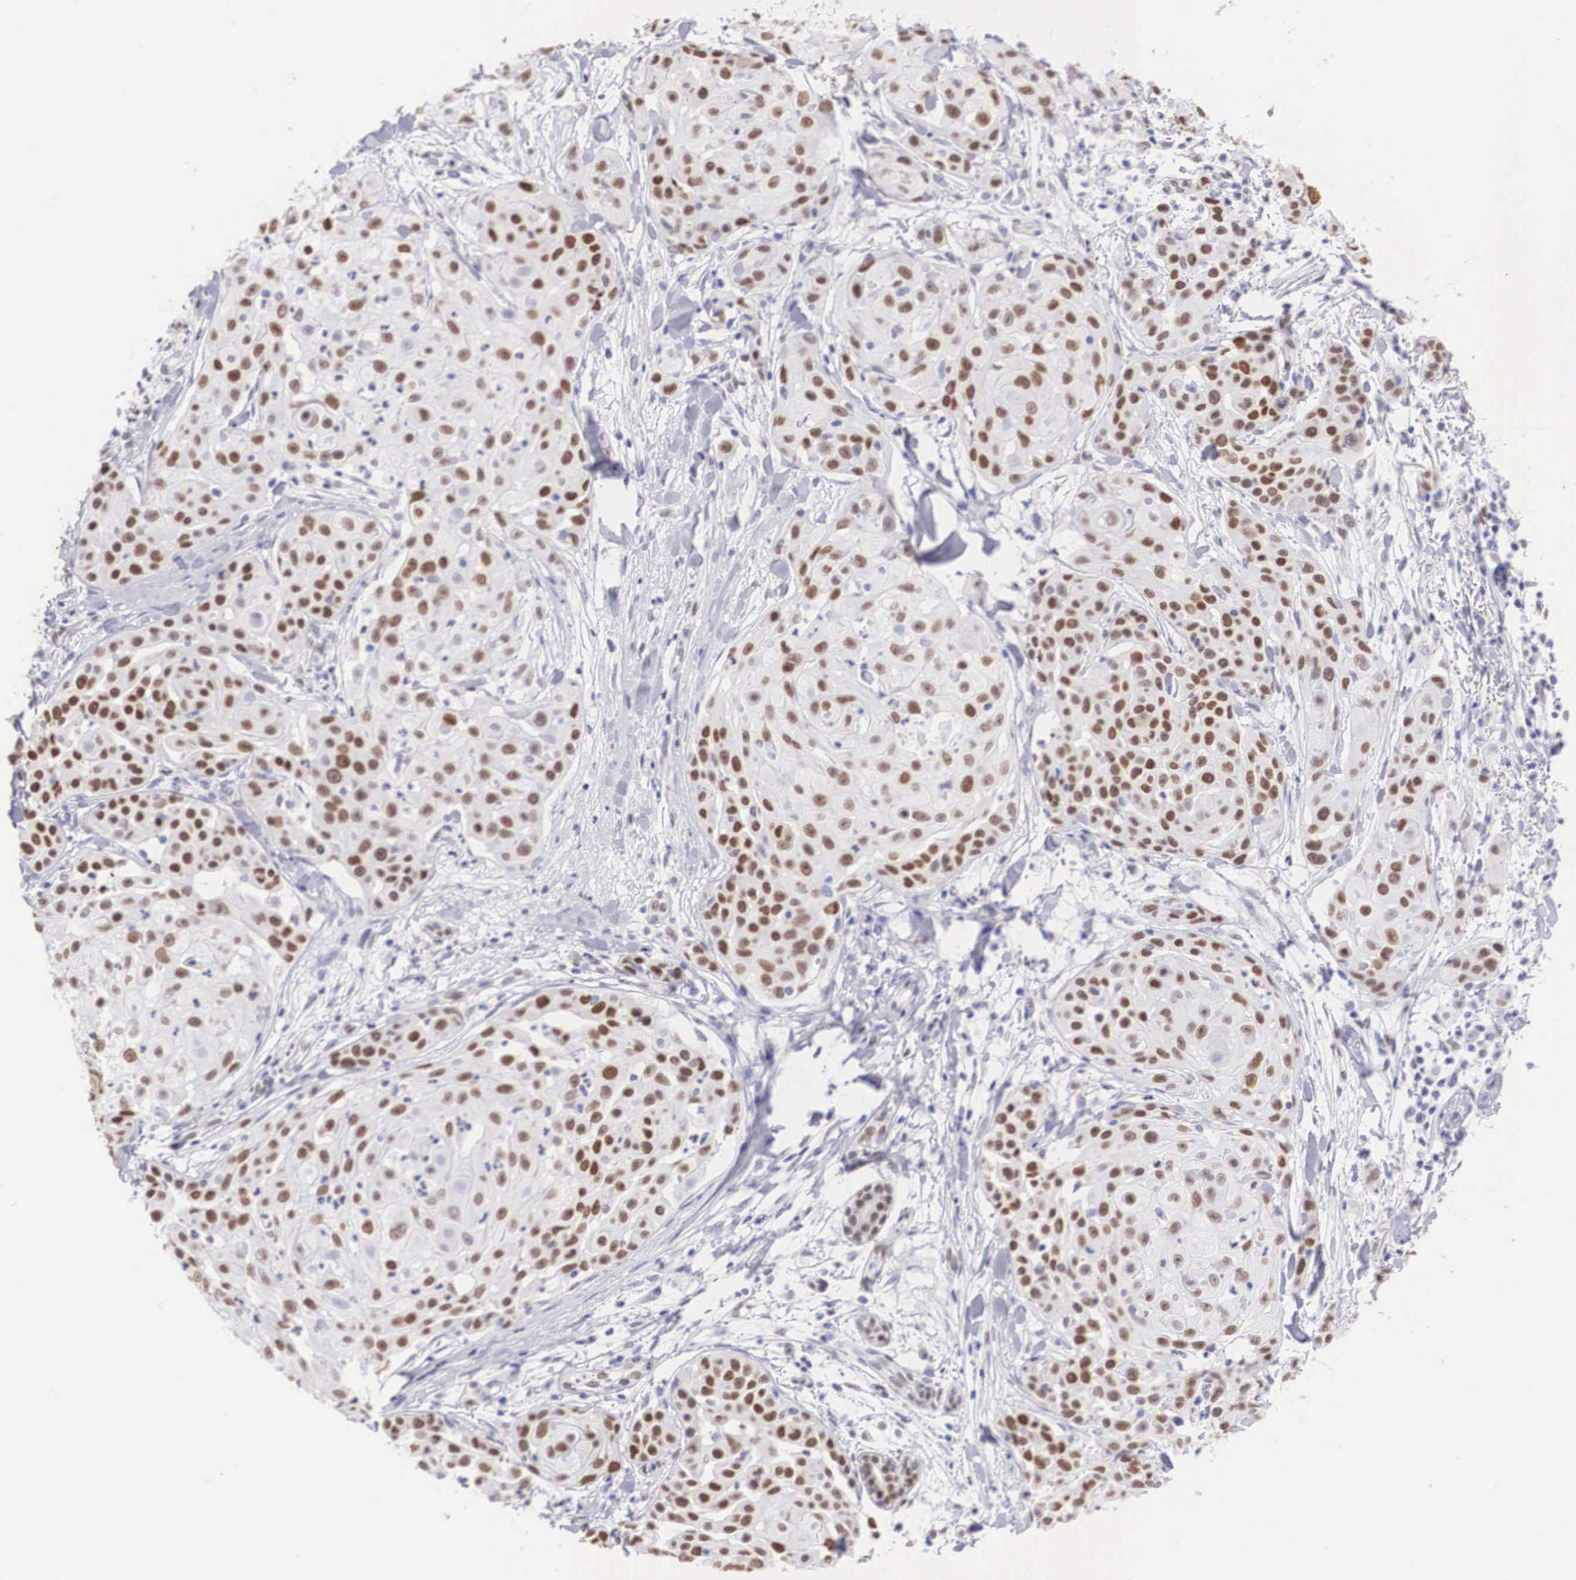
{"staining": {"intensity": "strong", "quantity": "25%-75%", "location": "nuclear"}, "tissue": "skin cancer", "cell_type": "Tumor cells", "image_type": "cancer", "snomed": [{"axis": "morphology", "description": "Squamous cell carcinoma, NOS"}, {"axis": "topography", "description": "Skin"}], "caption": "IHC staining of skin cancer, which displays high levels of strong nuclear expression in approximately 25%-75% of tumor cells indicating strong nuclear protein staining. The staining was performed using DAB (brown) for protein detection and nuclei were counterstained in hematoxylin (blue).", "gene": "HMGN5", "patient": {"sex": "female", "age": 57}}